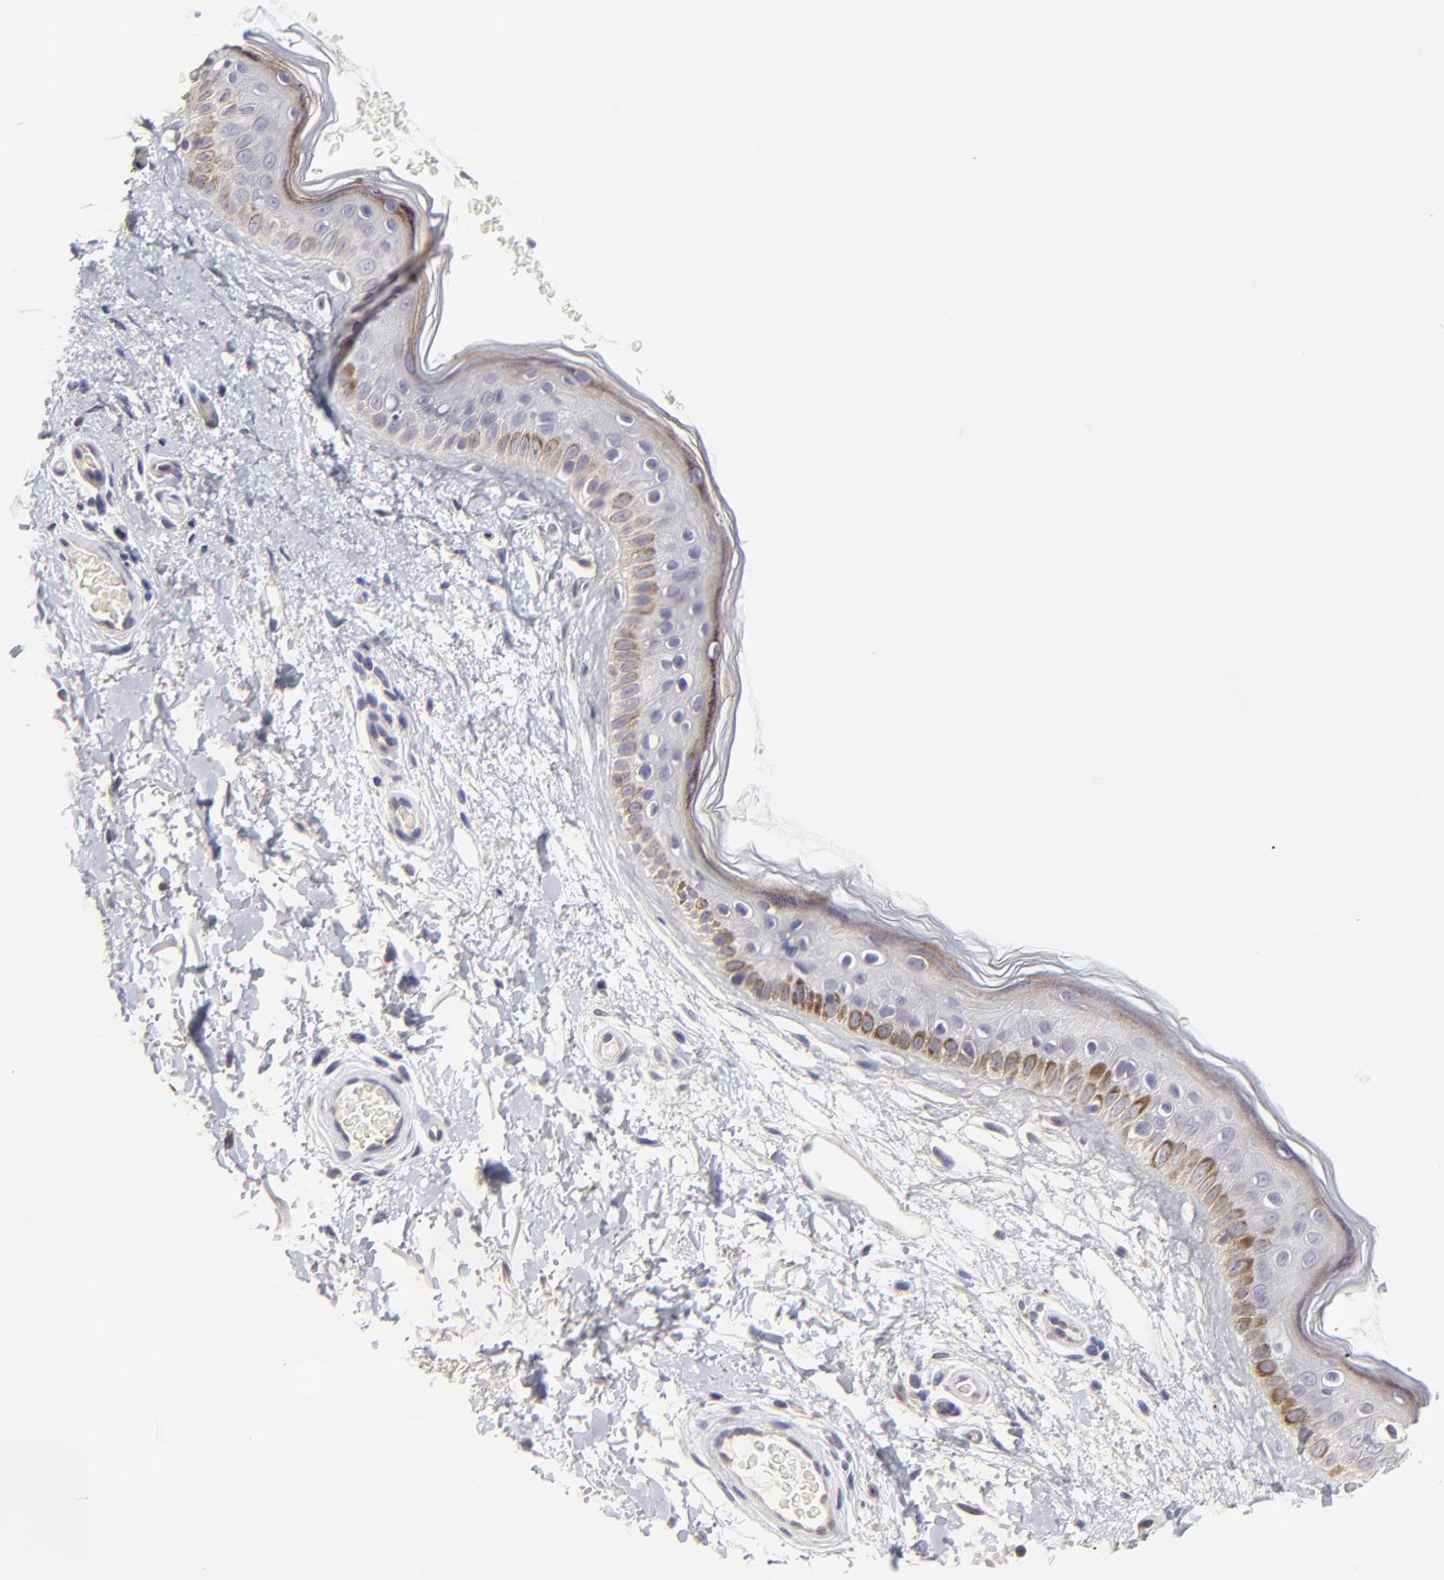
{"staining": {"intensity": "negative", "quantity": "none", "location": "none"}, "tissue": "skin", "cell_type": "Fibroblasts", "image_type": "normal", "snomed": [{"axis": "morphology", "description": "Normal tissue, NOS"}, {"axis": "topography", "description": "Skin"}], "caption": "Micrograph shows no protein expression in fibroblasts of normal skin. The staining was performed using DAB (3,3'-diaminobenzidine) to visualize the protein expression in brown, while the nuclei were stained in blue with hematoxylin (Magnification: 20x).", "gene": "BTG2", "patient": {"sex": "male", "age": 63}}